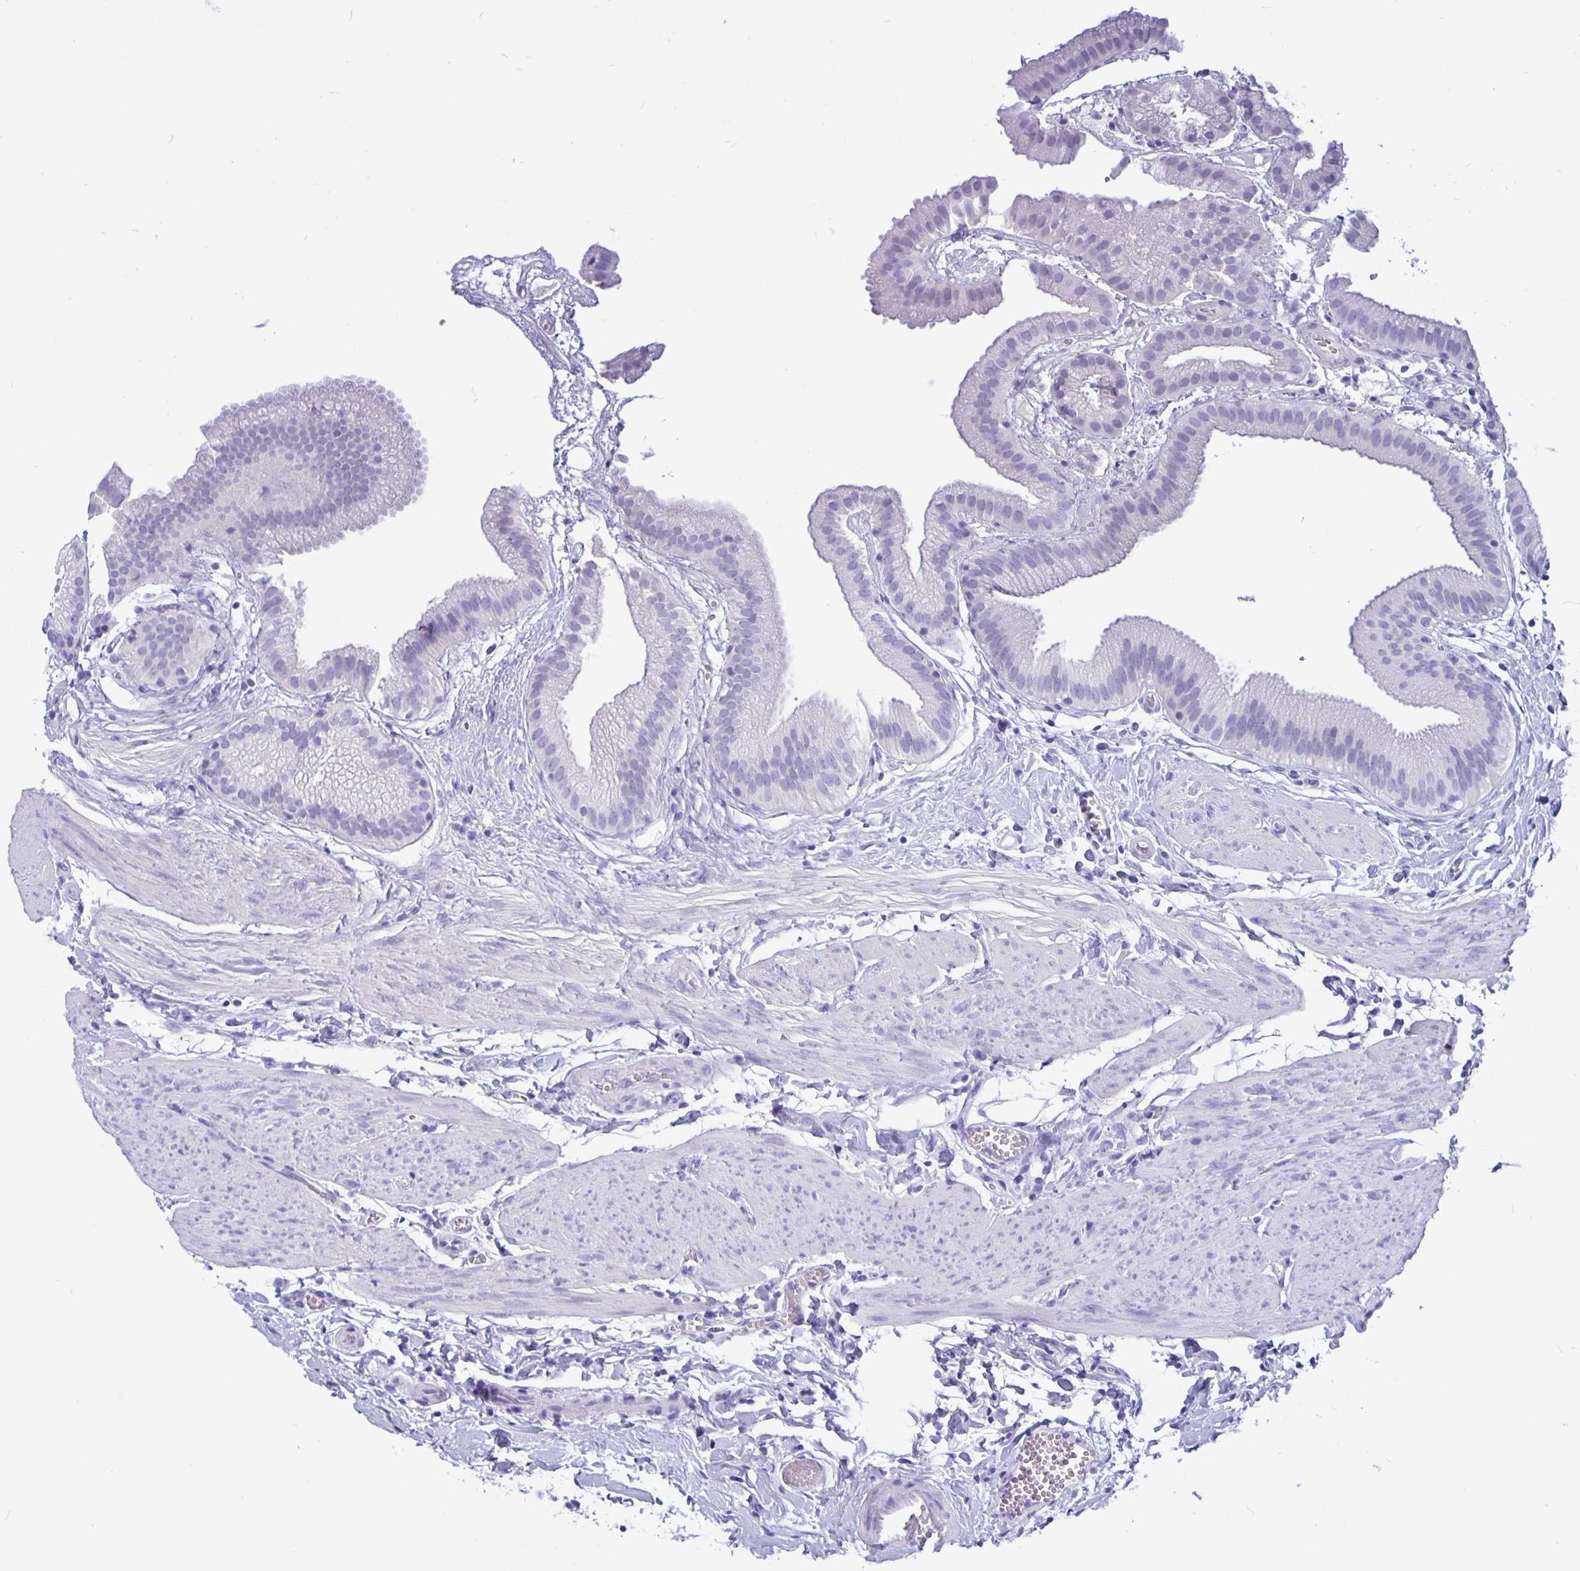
{"staining": {"intensity": "negative", "quantity": "none", "location": "none"}, "tissue": "gallbladder", "cell_type": "Glandular cells", "image_type": "normal", "snomed": [{"axis": "morphology", "description": "Normal tissue, NOS"}, {"axis": "topography", "description": "Gallbladder"}], "caption": "Micrograph shows no protein staining in glandular cells of unremarkable gallbladder.", "gene": "BPIFA3", "patient": {"sex": "female", "age": 63}}